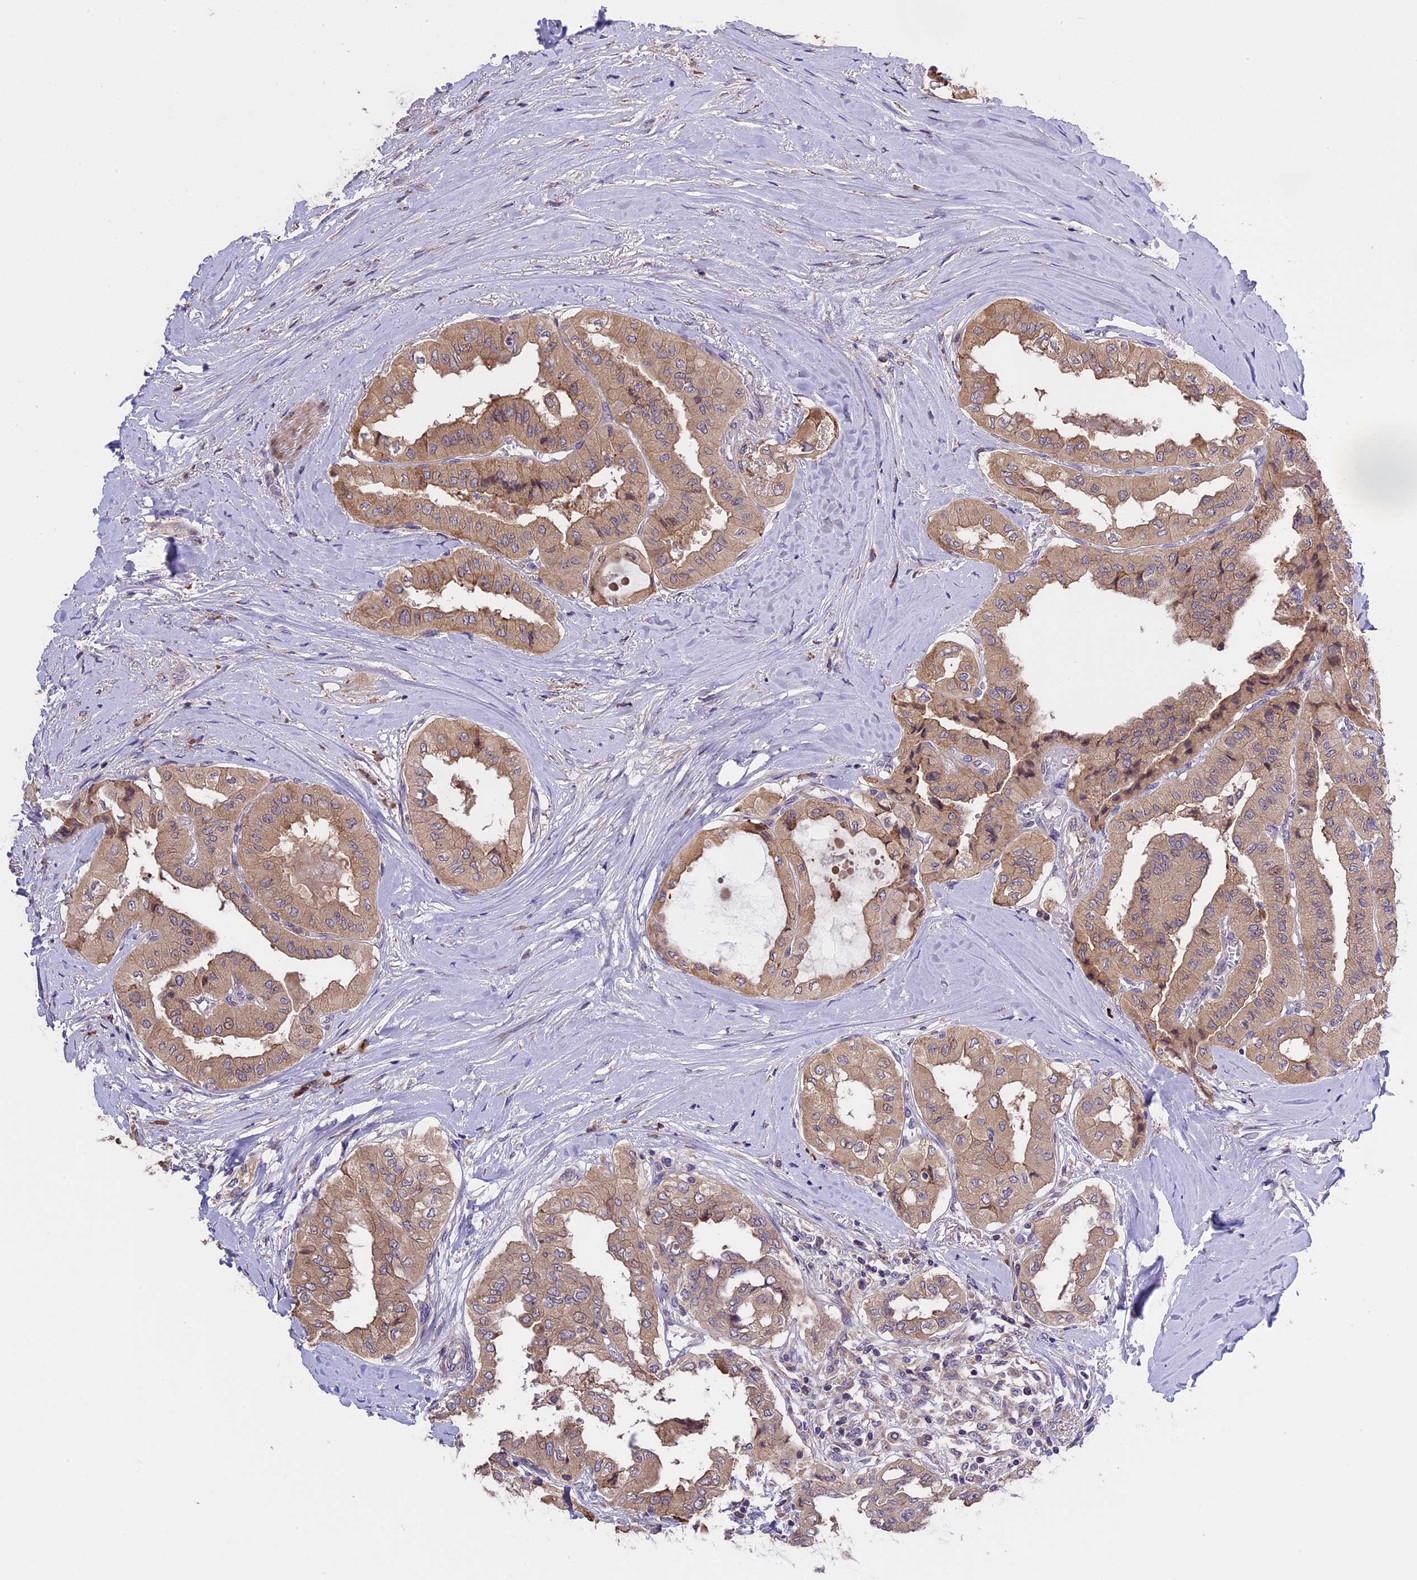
{"staining": {"intensity": "moderate", "quantity": ">75%", "location": "cytoplasmic/membranous"}, "tissue": "thyroid cancer", "cell_type": "Tumor cells", "image_type": "cancer", "snomed": [{"axis": "morphology", "description": "Papillary adenocarcinoma, NOS"}, {"axis": "topography", "description": "Thyroid gland"}], "caption": "About >75% of tumor cells in human thyroid cancer (papillary adenocarcinoma) exhibit moderate cytoplasmic/membranous protein positivity as visualized by brown immunohistochemical staining.", "gene": "ABCC10", "patient": {"sex": "female", "age": 59}}